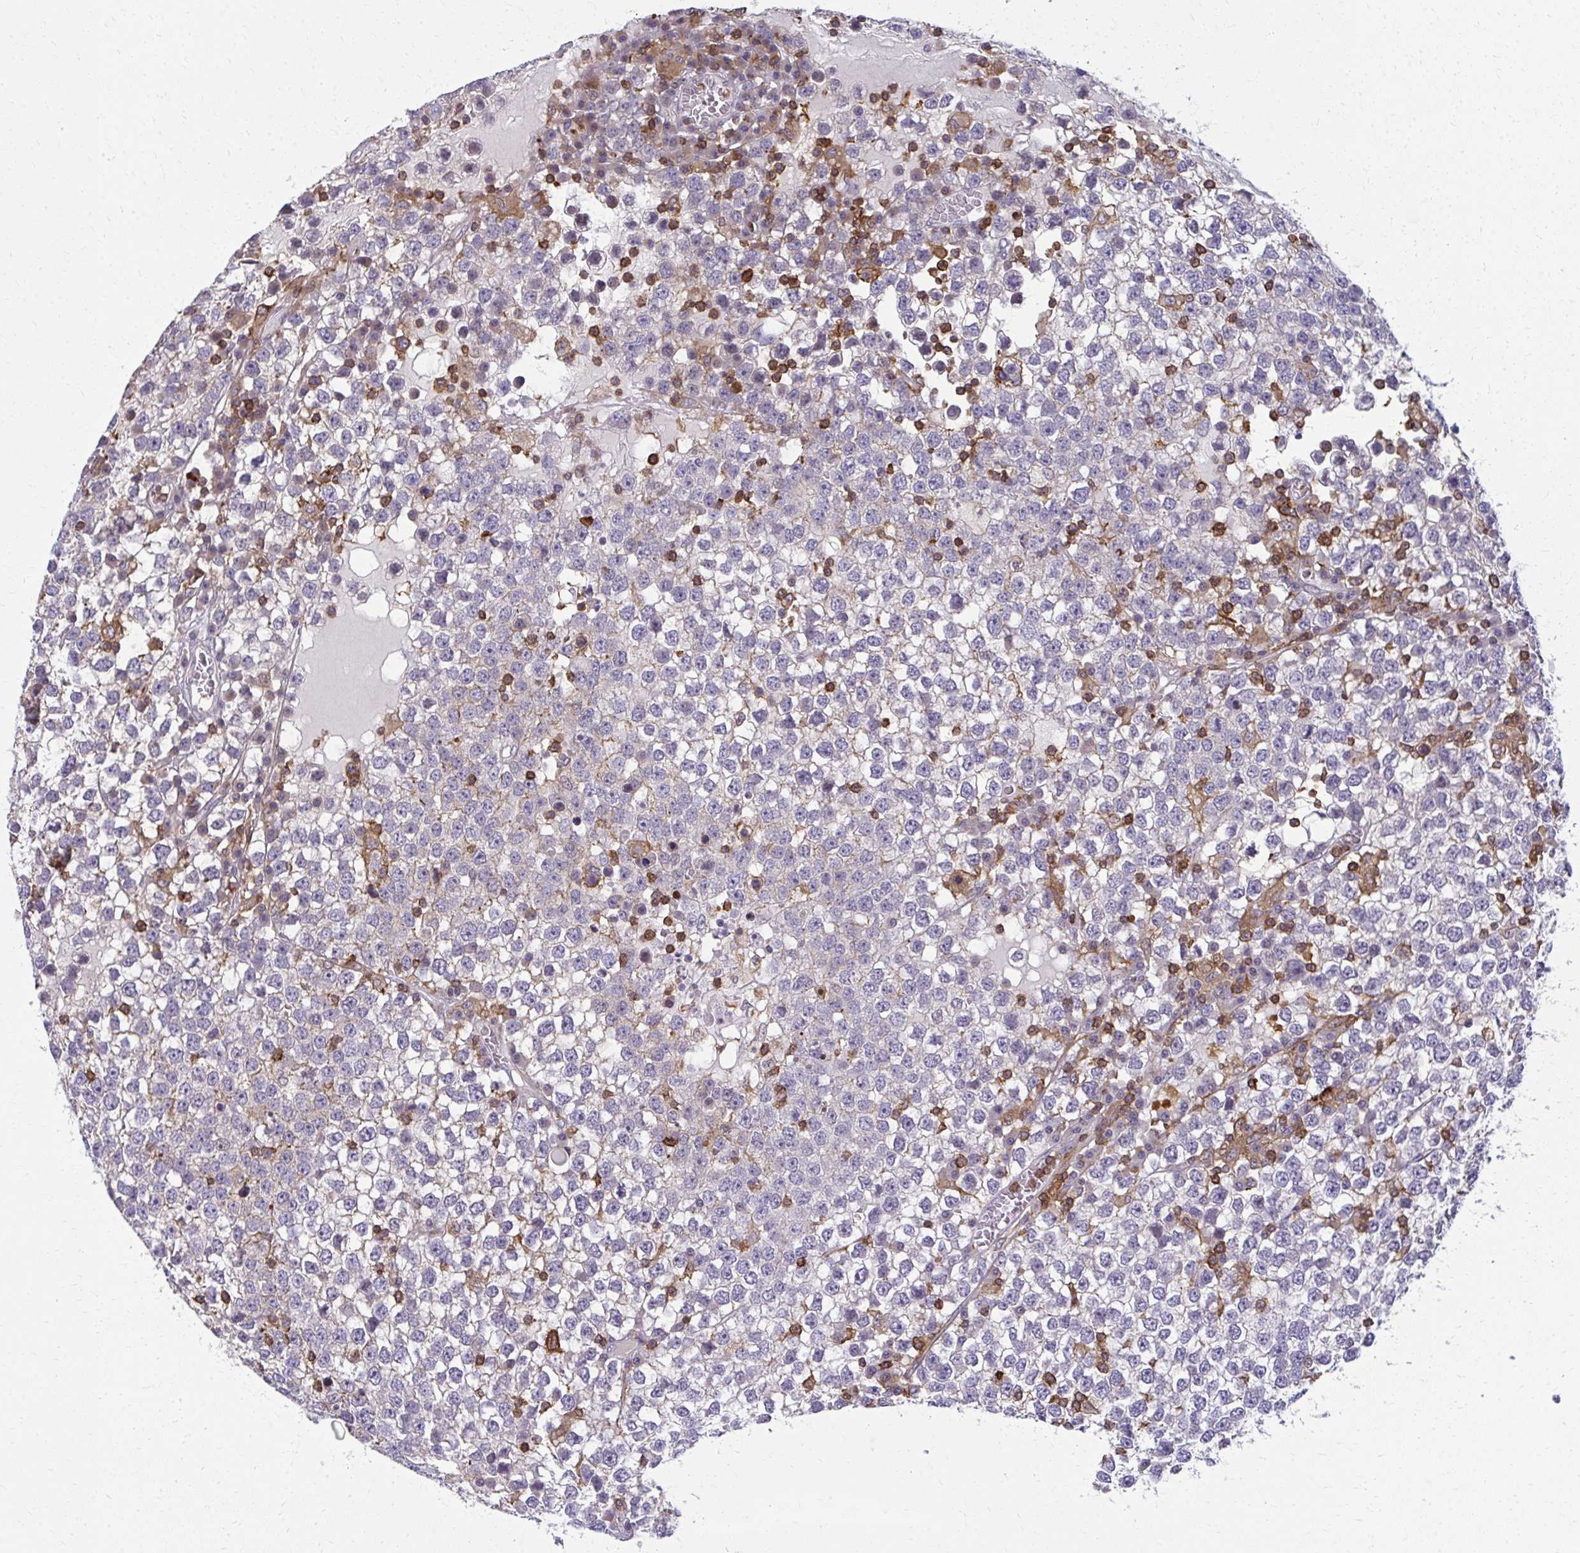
{"staining": {"intensity": "negative", "quantity": "none", "location": "none"}, "tissue": "testis cancer", "cell_type": "Tumor cells", "image_type": "cancer", "snomed": [{"axis": "morphology", "description": "Seminoma, NOS"}, {"axis": "topography", "description": "Testis"}], "caption": "Tumor cells show no significant protein staining in testis cancer (seminoma).", "gene": "AP5M1", "patient": {"sex": "male", "age": 65}}